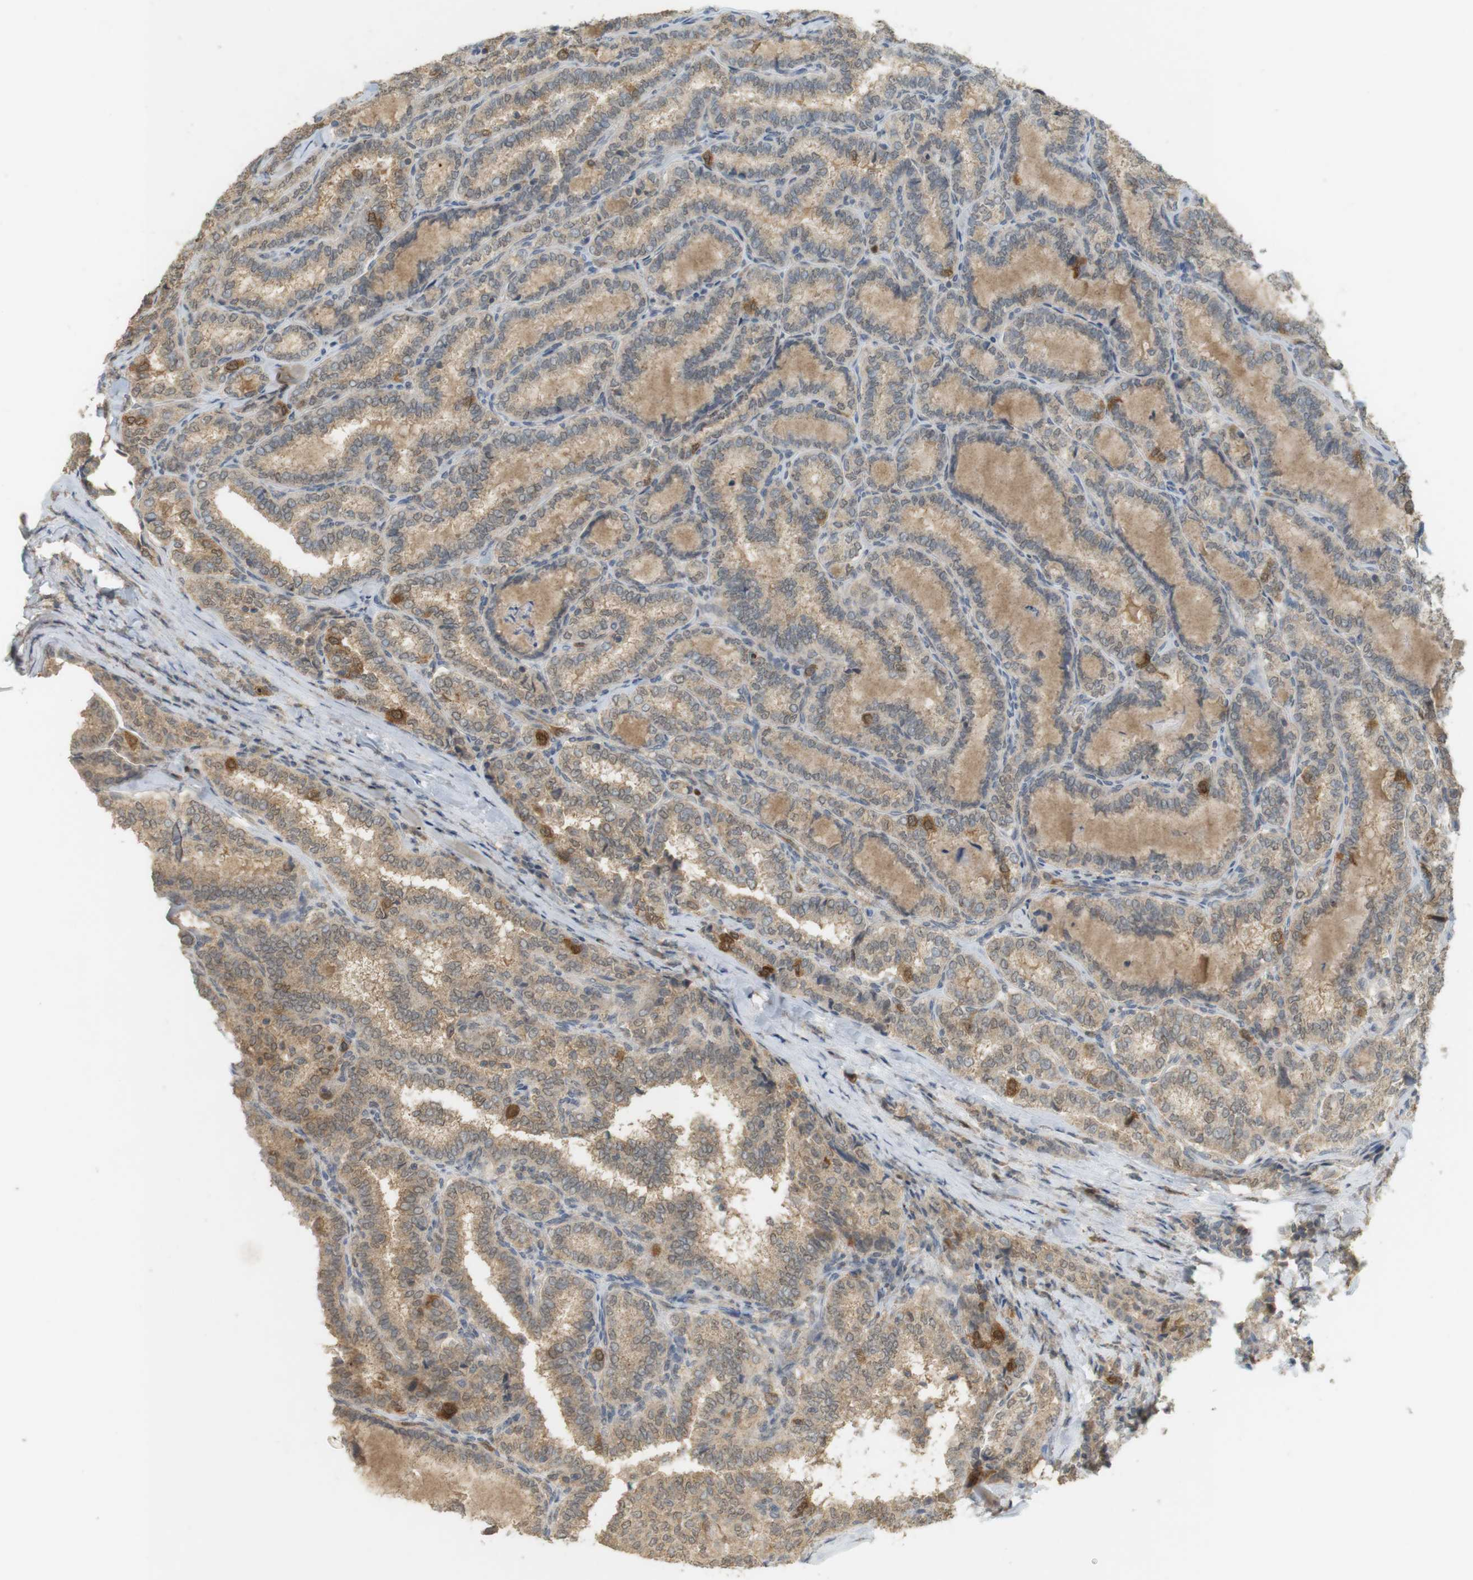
{"staining": {"intensity": "strong", "quantity": "<25%", "location": "cytoplasmic/membranous"}, "tissue": "thyroid cancer", "cell_type": "Tumor cells", "image_type": "cancer", "snomed": [{"axis": "morphology", "description": "Normal tissue, NOS"}, {"axis": "morphology", "description": "Papillary adenocarcinoma, NOS"}, {"axis": "topography", "description": "Thyroid gland"}], "caption": "Thyroid cancer (papillary adenocarcinoma) stained with DAB IHC shows medium levels of strong cytoplasmic/membranous expression in approximately <25% of tumor cells.", "gene": "TTK", "patient": {"sex": "female", "age": 30}}